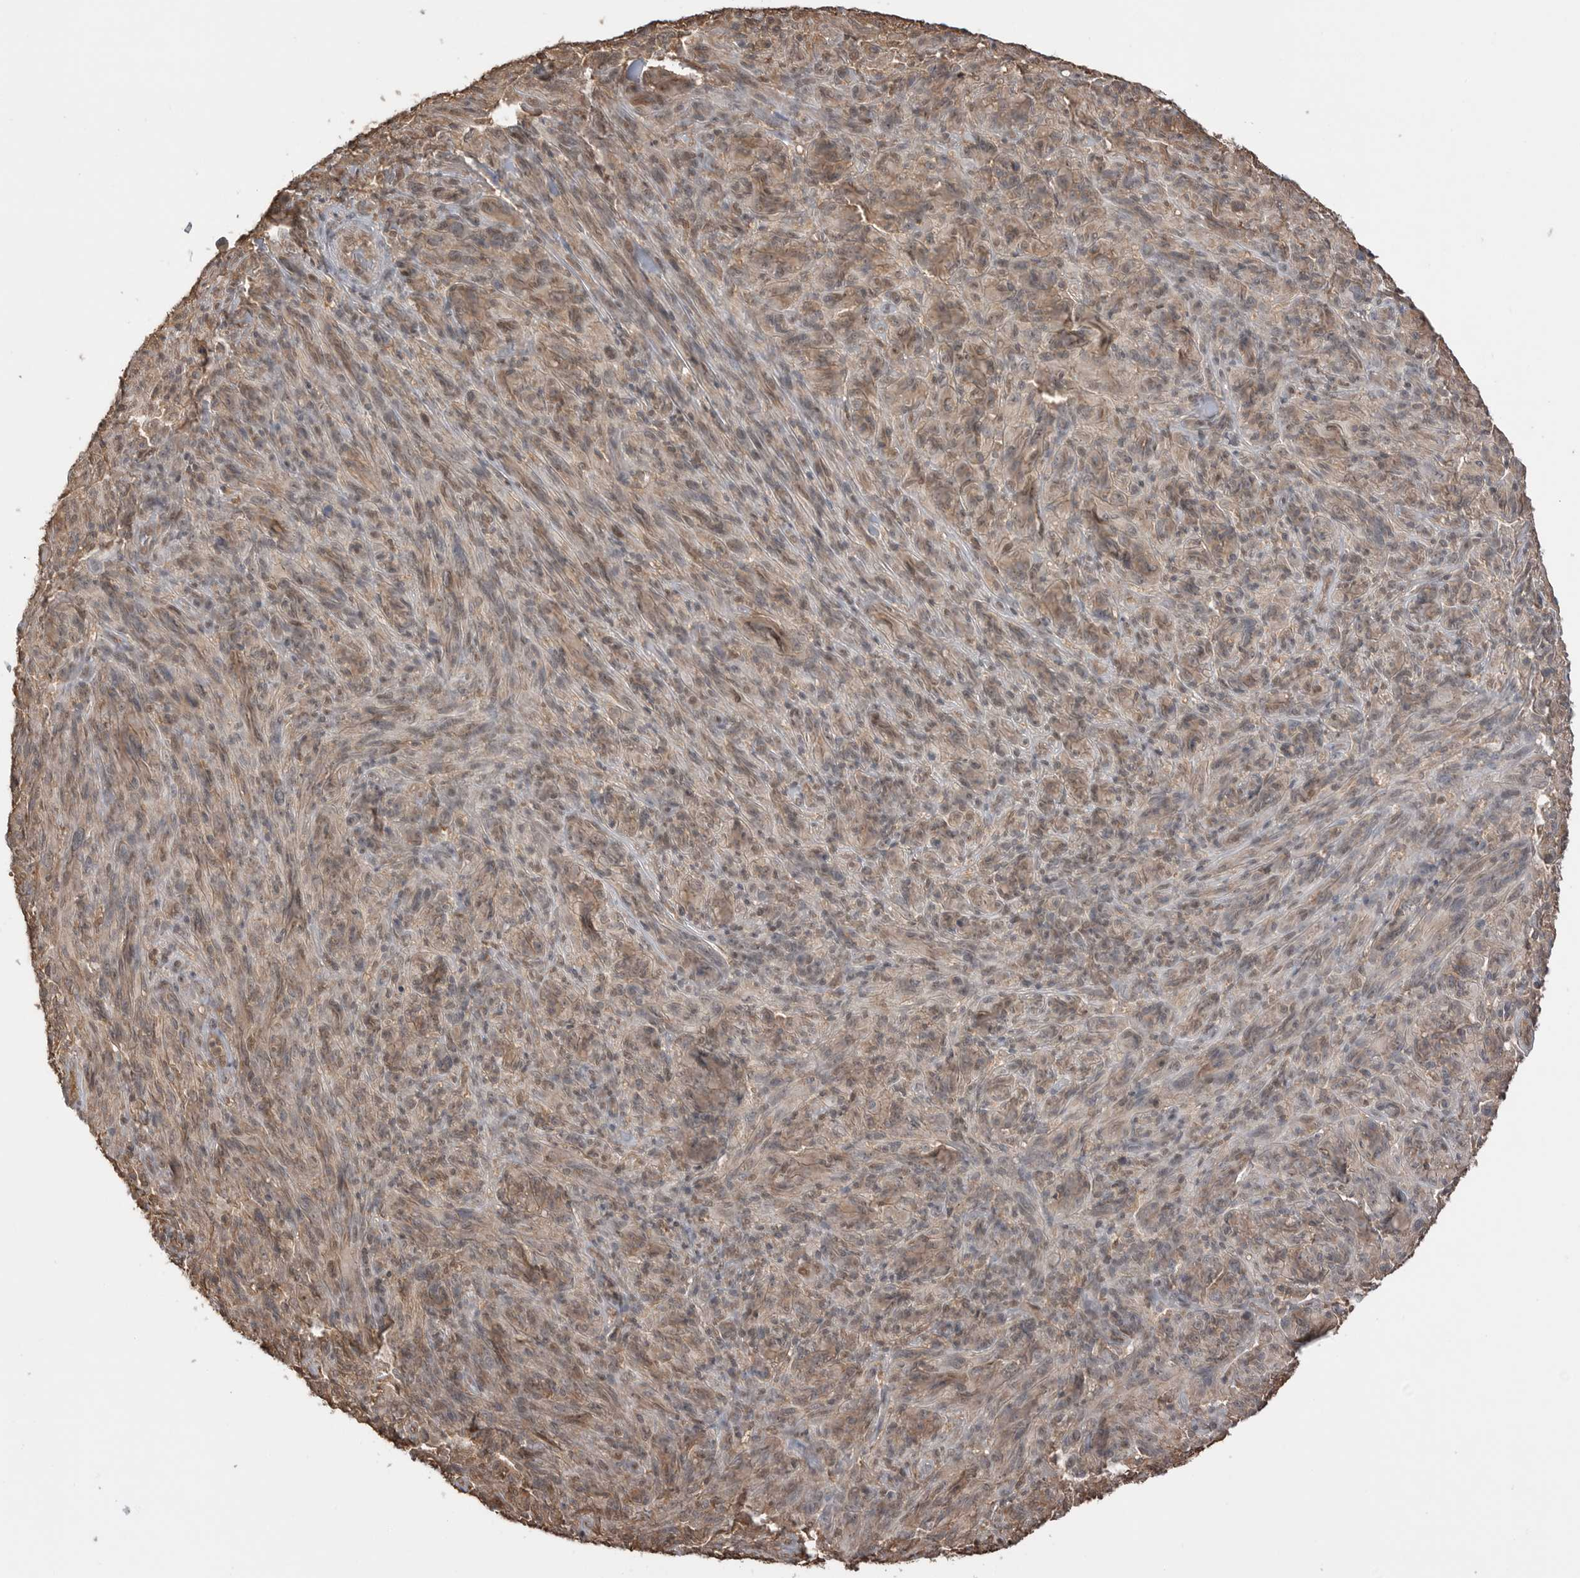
{"staining": {"intensity": "weak", "quantity": ">75%", "location": "cytoplasmic/membranous,nuclear"}, "tissue": "melanoma", "cell_type": "Tumor cells", "image_type": "cancer", "snomed": [{"axis": "morphology", "description": "Malignant melanoma, NOS"}, {"axis": "topography", "description": "Skin of head"}], "caption": "Melanoma was stained to show a protein in brown. There is low levels of weak cytoplasmic/membranous and nuclear expression in about >75% of tumor cells.", "gene": "PEAK1", "patient": {"sex": "male", "age": 96}}